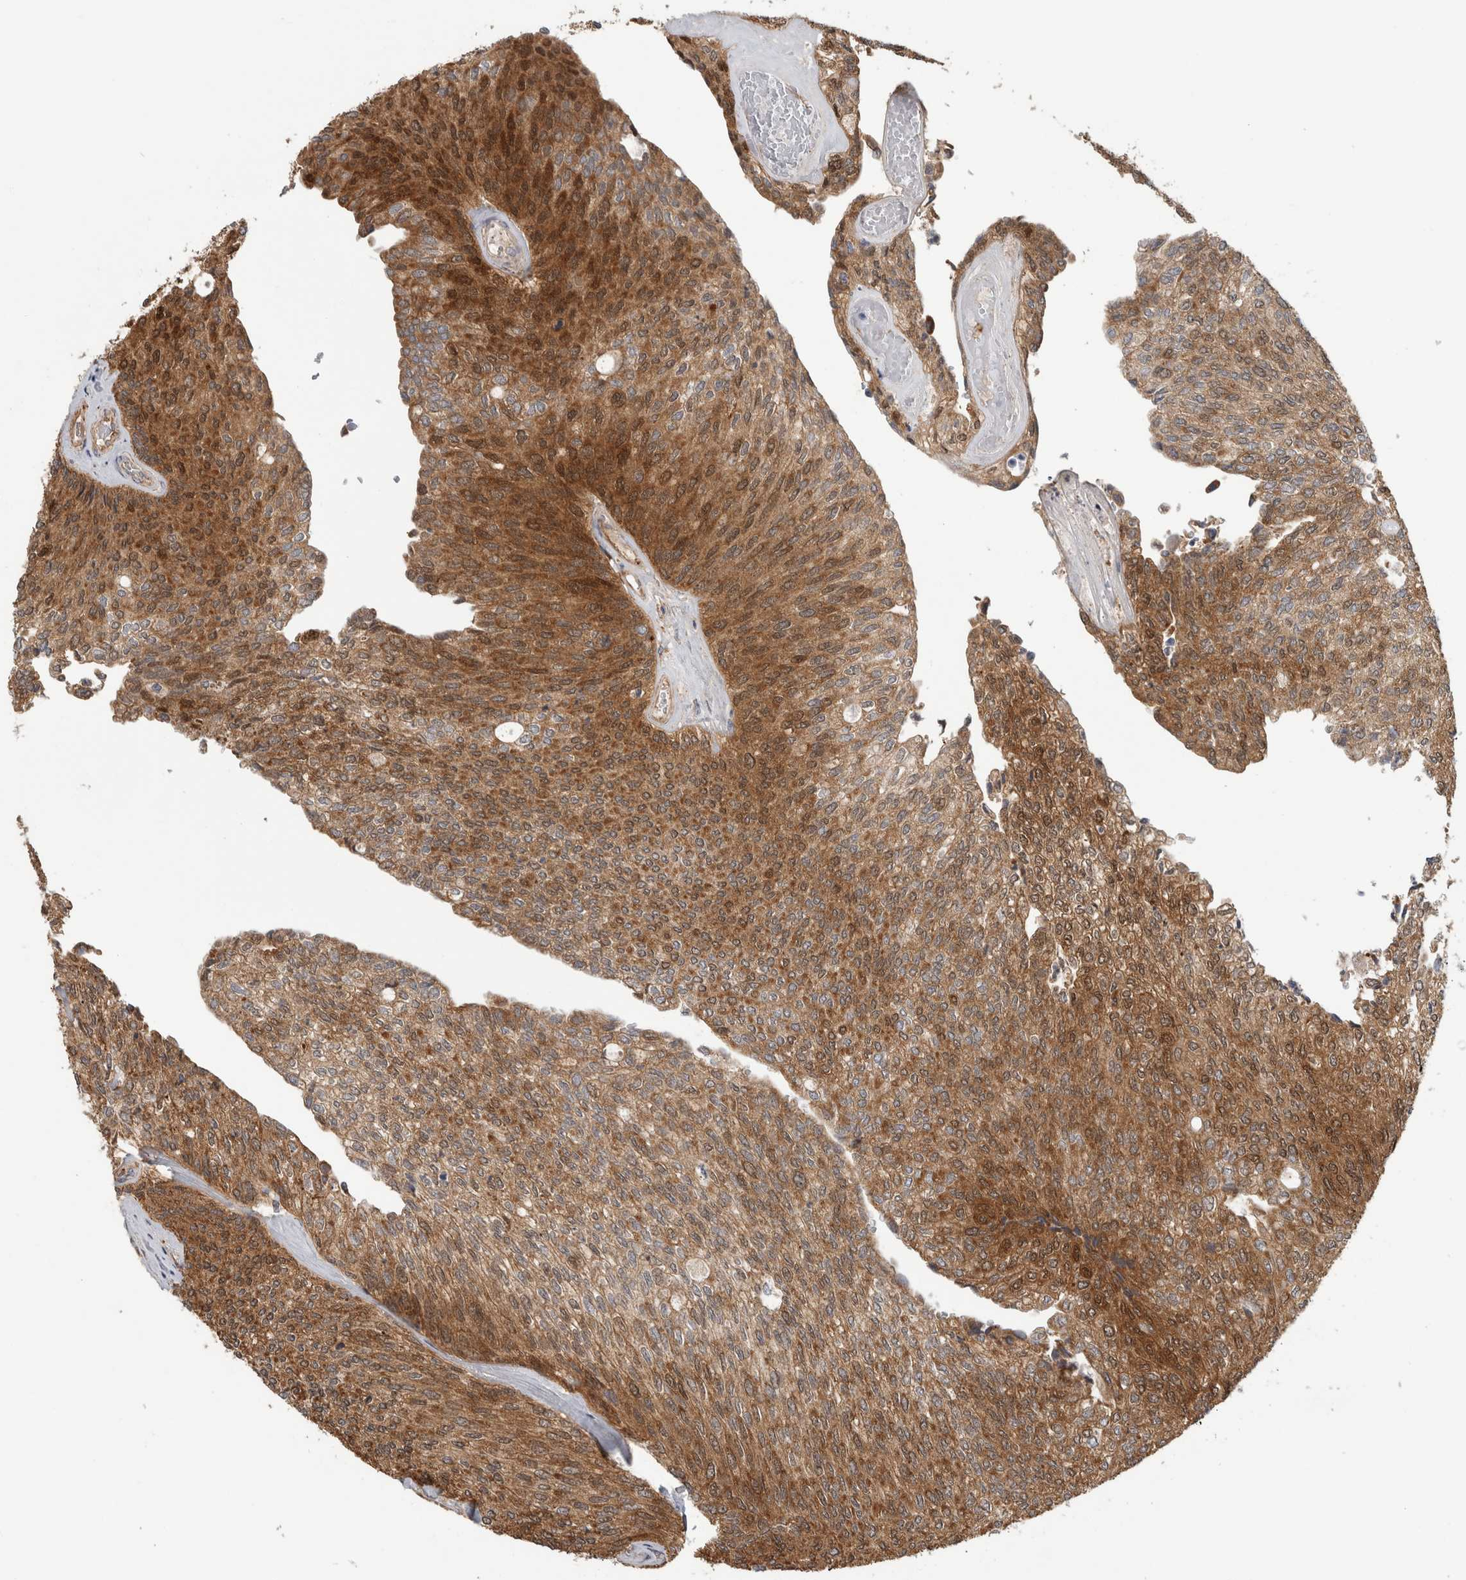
{"staining": {"intensity": "strong", "quantity": ">75%", "location": "cytoplasmic/membranous"}, "tissue": "urothelial cancer", "cell_type": "Tumor cells", "image_type": "cancer", "snomed": [{"axis": "morphology", "description": "Urothelial carcinoma, Low grade"}, {"axis": "topography", "description": "Urinary bladder"}], "caption": "There is high levels of strong cytoplasmic/membranous positivity in tumor cells of low-grade urothelial carcinoma, as demonstrated by immunohistochemical staining (brown color).", "gene": "SFXN2", "patient": {"sex": "female", "age": 79}}